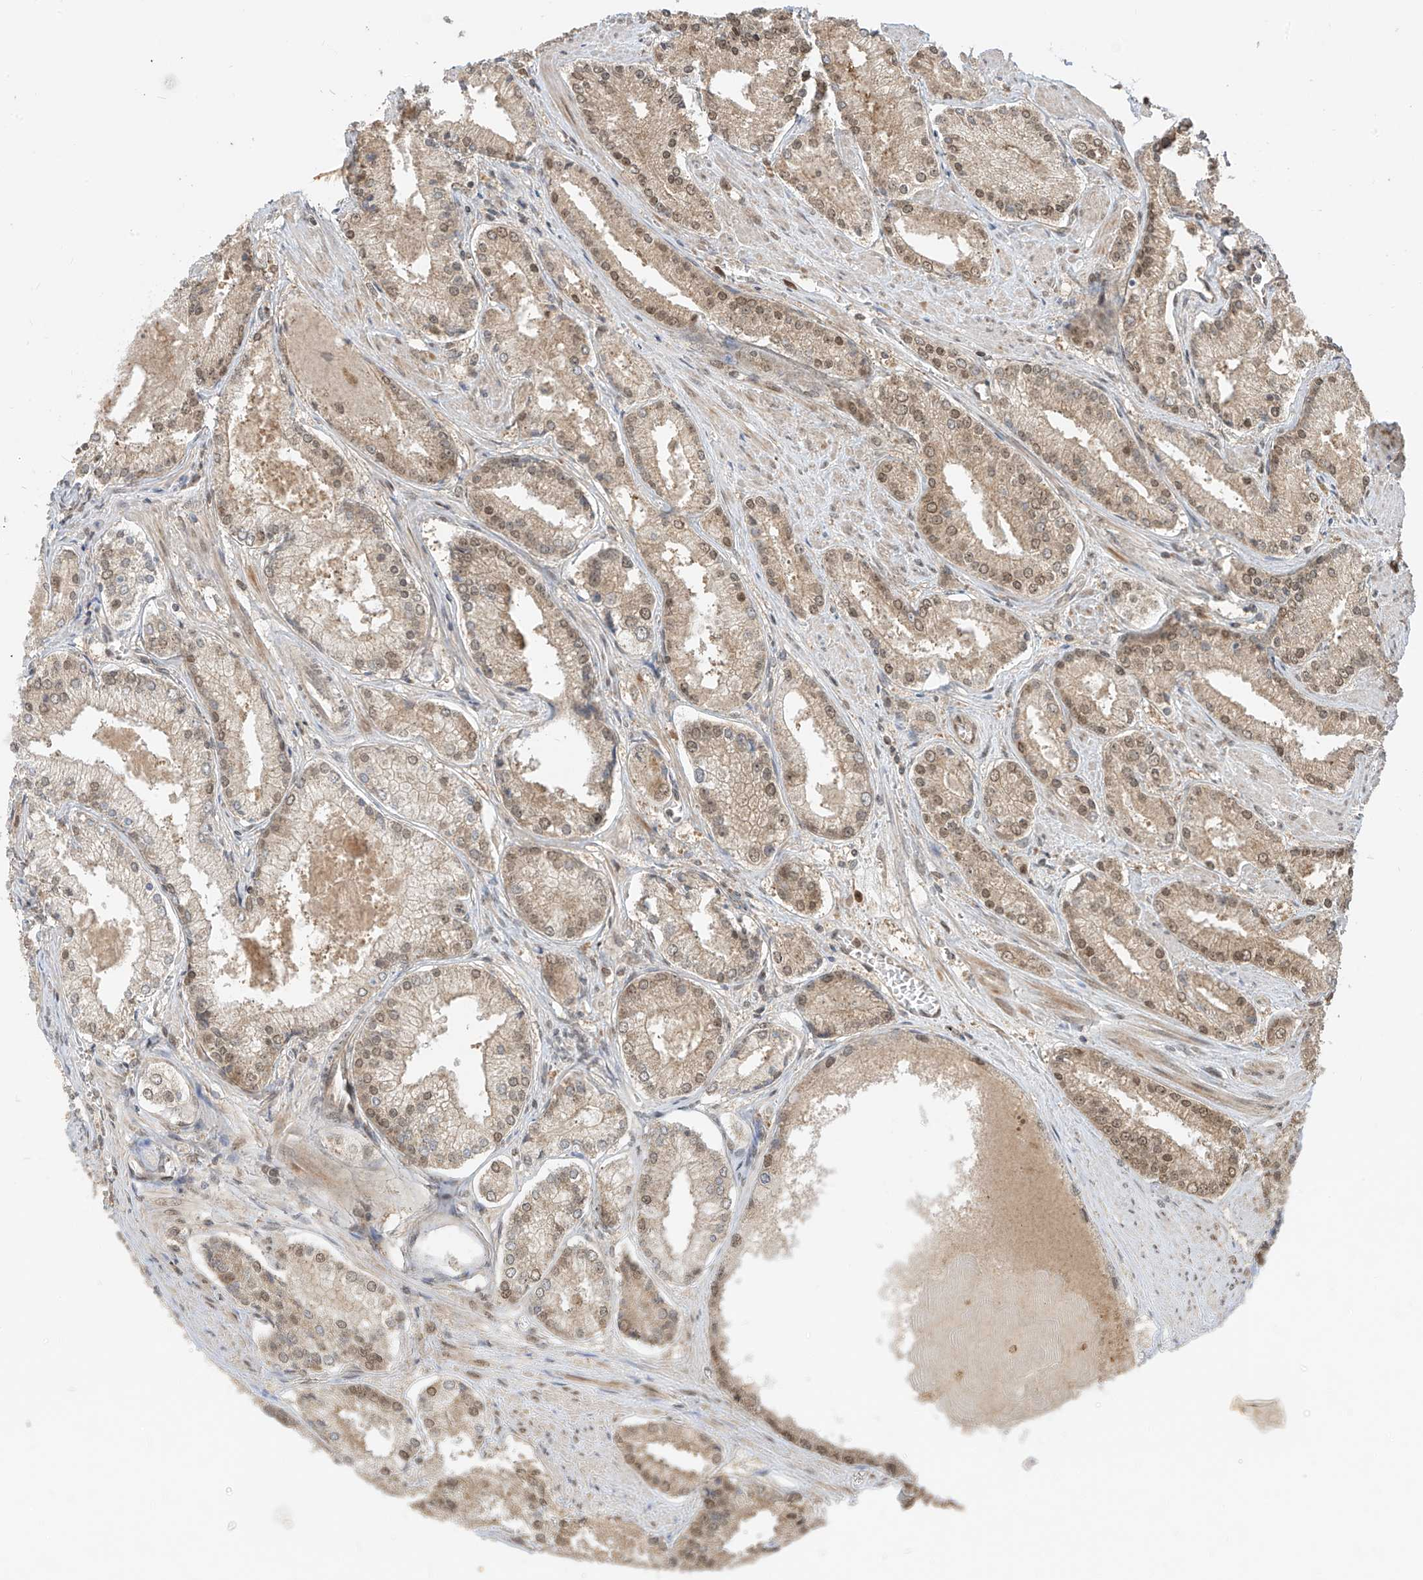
{"staining": {"intensity": "moderate", "quantity": "25%-75%", "location": "cytoplasmic/membranous,nuclear"}, "tissue": "prostate cancer", "cell_type": "Tumor cells", "image_type": "cancer", "snomed": [{"axis": "morphology", "description": "Adenocarcinoma, Low grade"}, {"axis": "topography", "description": "Prostate"}], "caption": "Protein expression analysis of human prostate cancer (low-grade adenocarcinoma) reveals moderate cytoplasmic/membranous and nuclear staining in approximately 25%-75% of tumor cells. The protein is stained brown, and the nuclei are stained in blue (DAB (3,3'-diaminobenzidine) IHC with brightfield microscopy, high magnification).", "gene": "LCOR", "patient": {"sex": "male", "age": 54}}